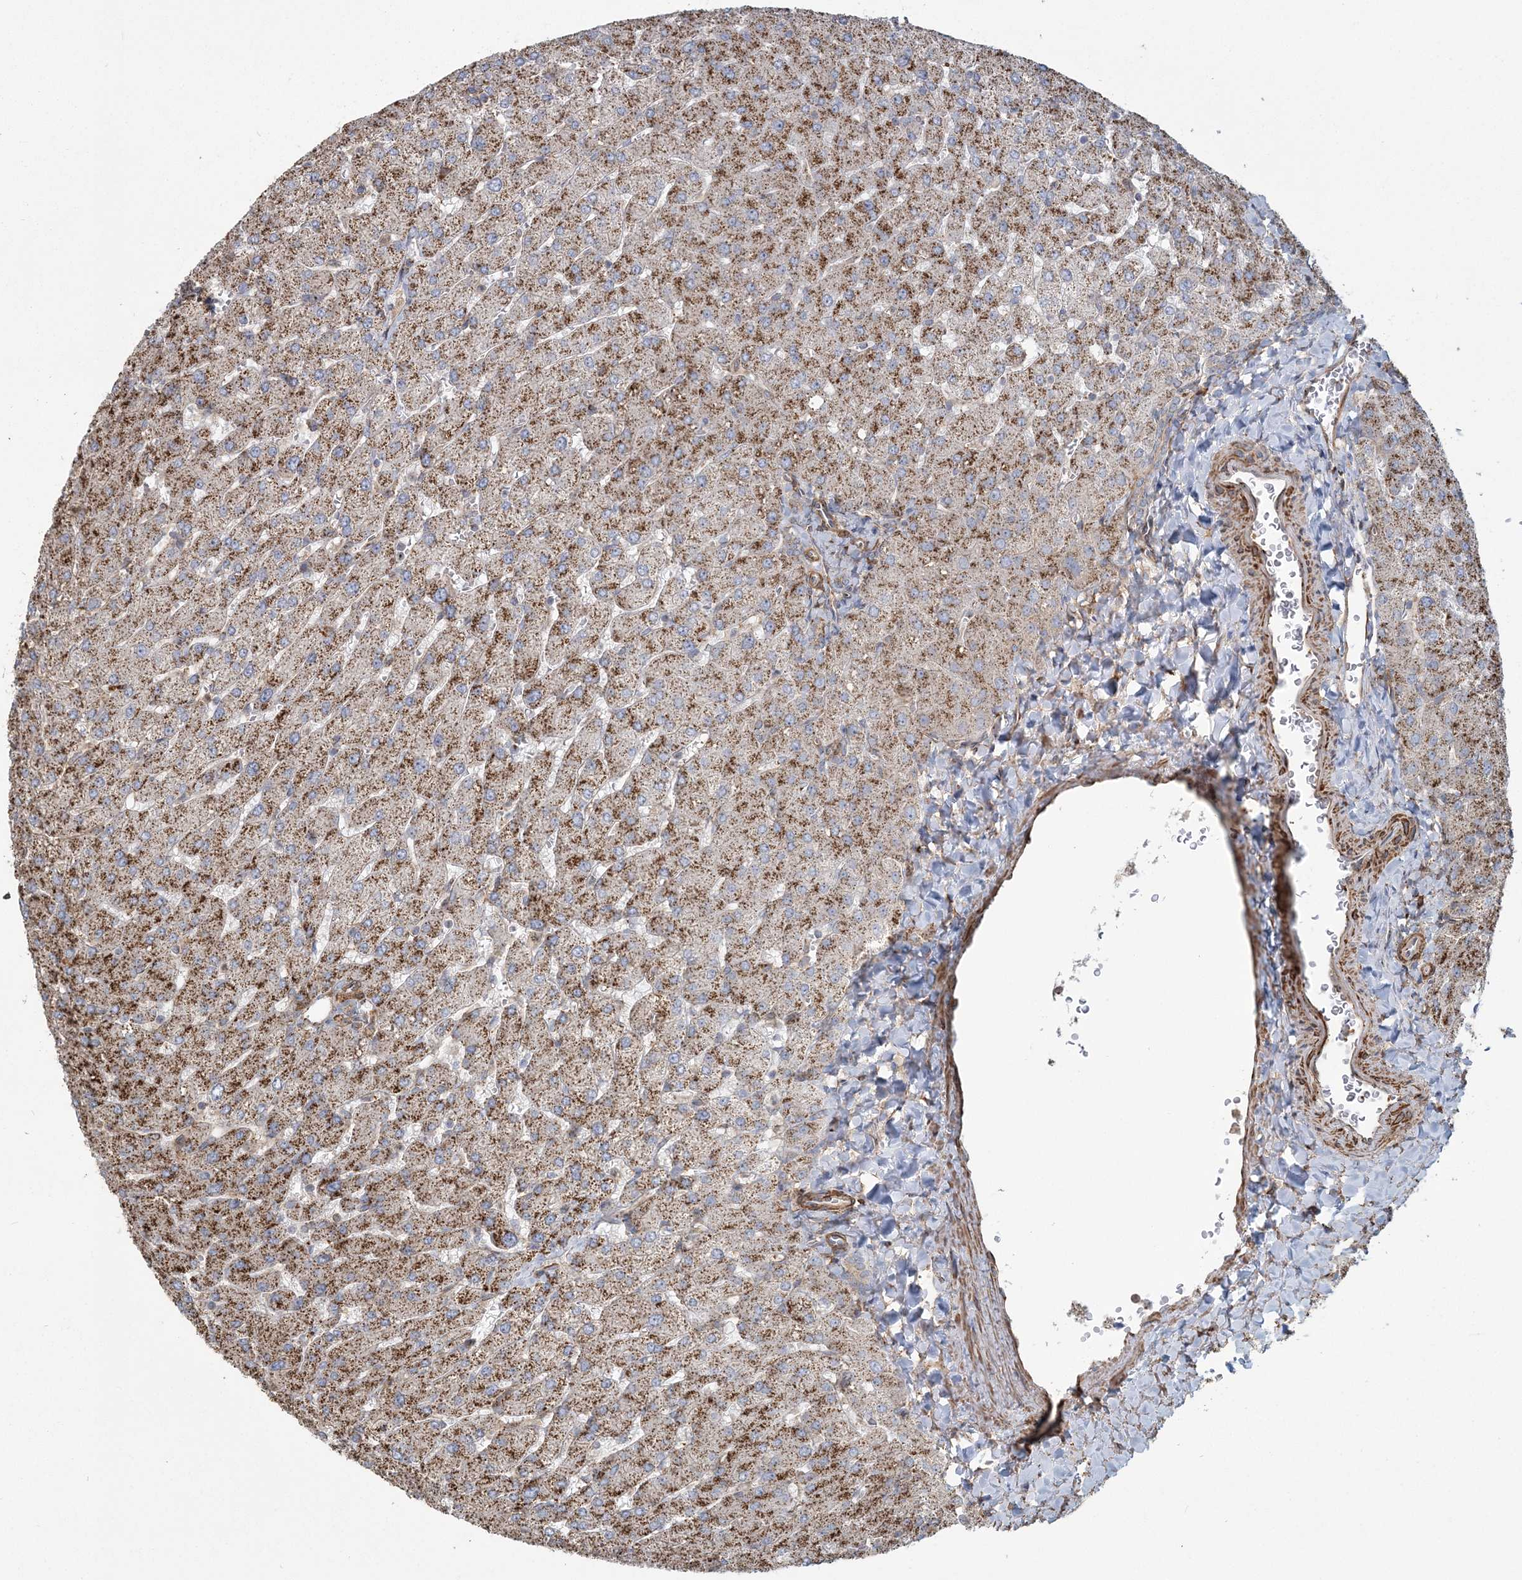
{"staining": {"intensity": "moderate", "quantity": ">75%", "location": "cytoplasmic/membranous"}, "tissue": "liver", "cell_type": "Cholangiocytes", "image_type": "normal", "snomed": [{"axis": "morphology", "description": "Normal tissue, NOS"}, {"axis": "topography", "description": "Liver"}], "caption": "Brown immunohistochemical staining in benign human liver shows moderate cytoplasmic/membranous expression in approximately >75% of cholangiocytes. The staining was performed using DAB, with brown indicating positive protein expression. Nuclei are stained blue with hematoxylin.", "gene": "TRAF3IP2", "patient": {"sex": "male", "age": 55}}